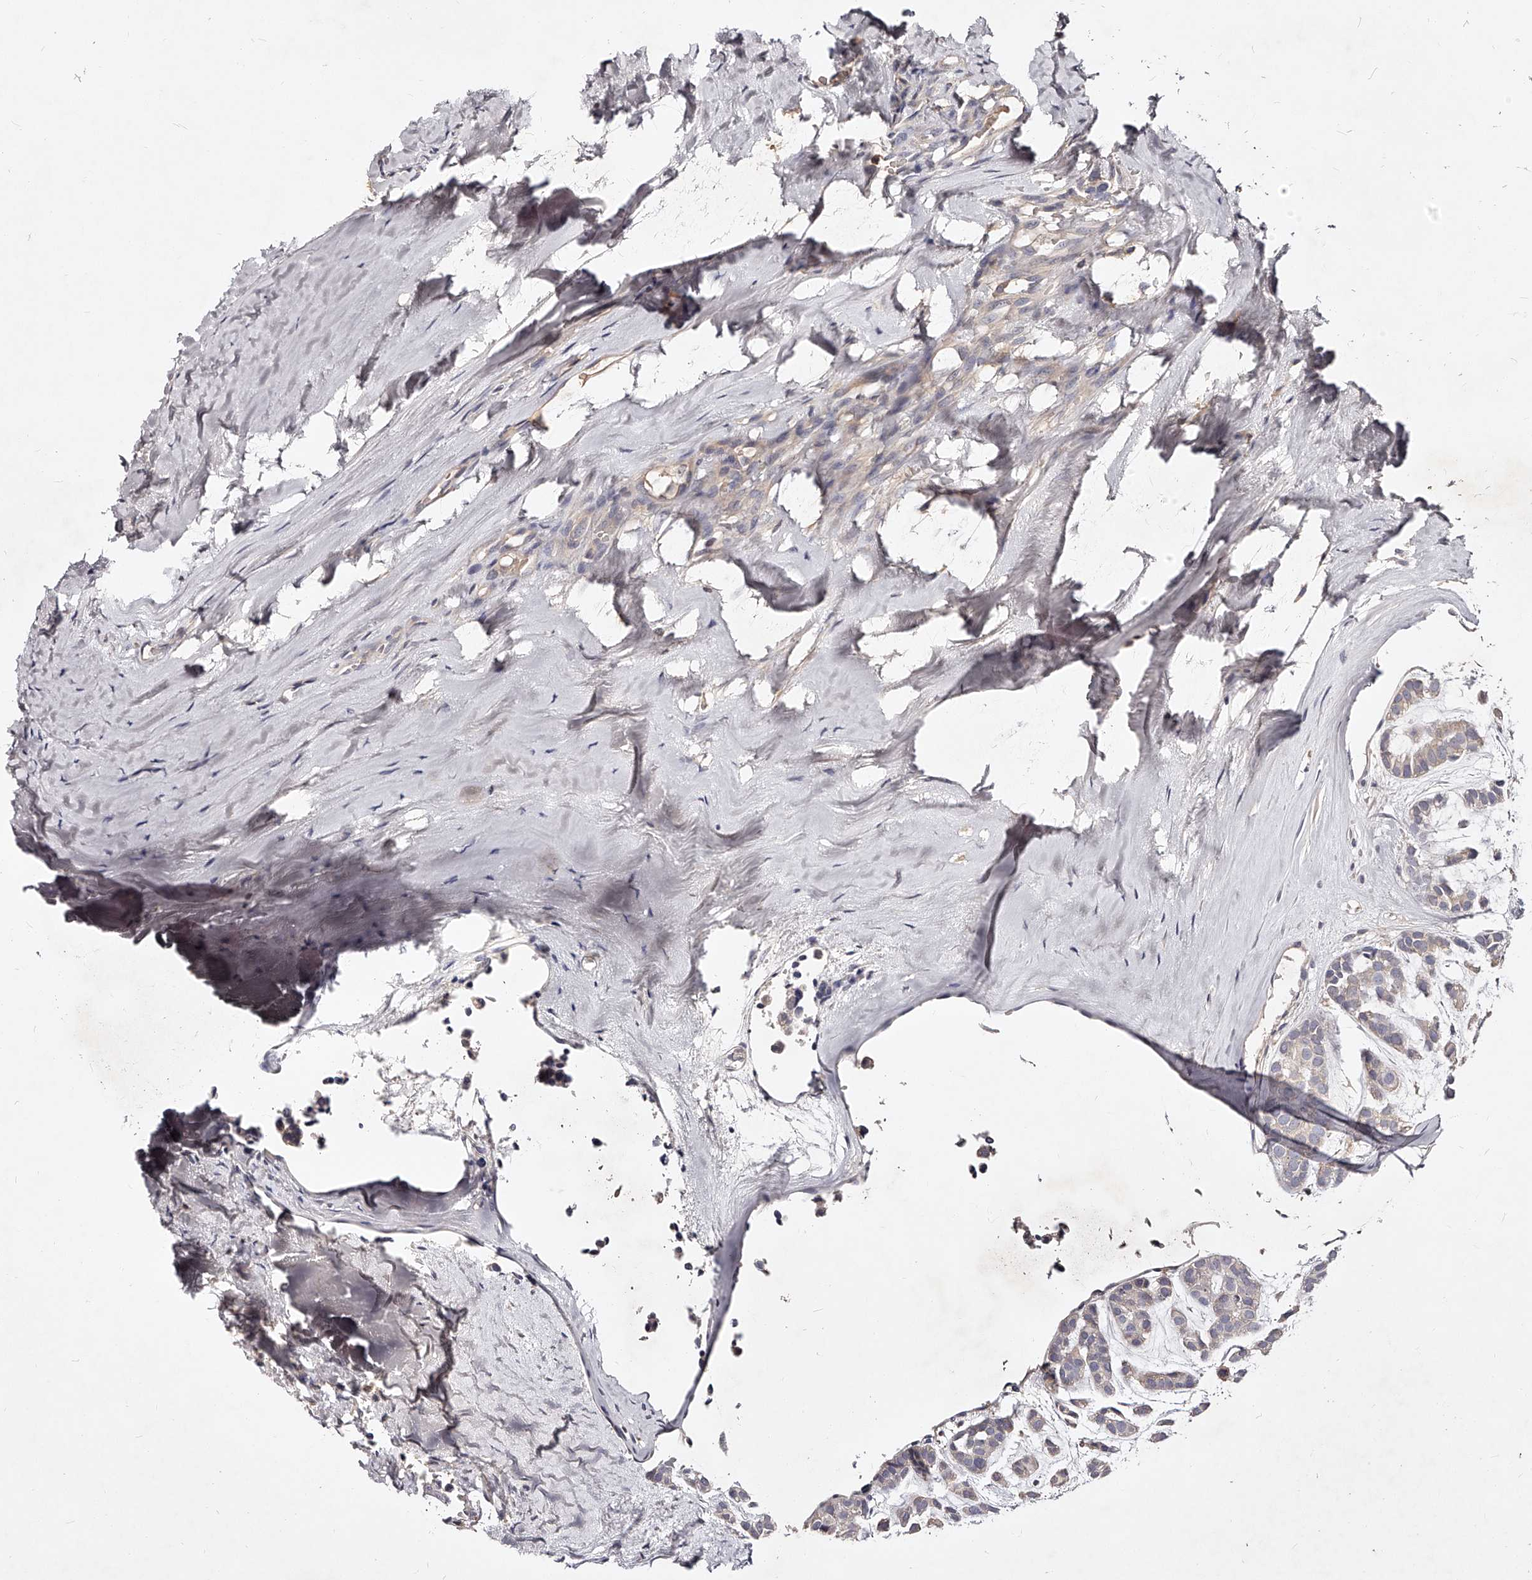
{"staining": {"intensity": "weak", "quantity": "<25%", "location": "cytoplasmic/membranous"}, "tissue": "head and neck cancer", "cell_type": "Tumor cells", "image_type": "cancer", "snomed": [{"axis": "morphology", "description": "Adenocarcinoma, NOS"}, {"axis": "morphology", "description": "Adenoma, NOS"}, {"axis": "topography", "description": "Head-Neck"}], "caption": "Immunohistochemical staining of human head and neck adenocarcinoma reveals no significant staining in tumor cells. (Brightfield microscopy of DAB immunohistochemistry (IHC) at high magnification).", "gene": "PHACTR1", "patient": {"sex": "female", "age": 55}}